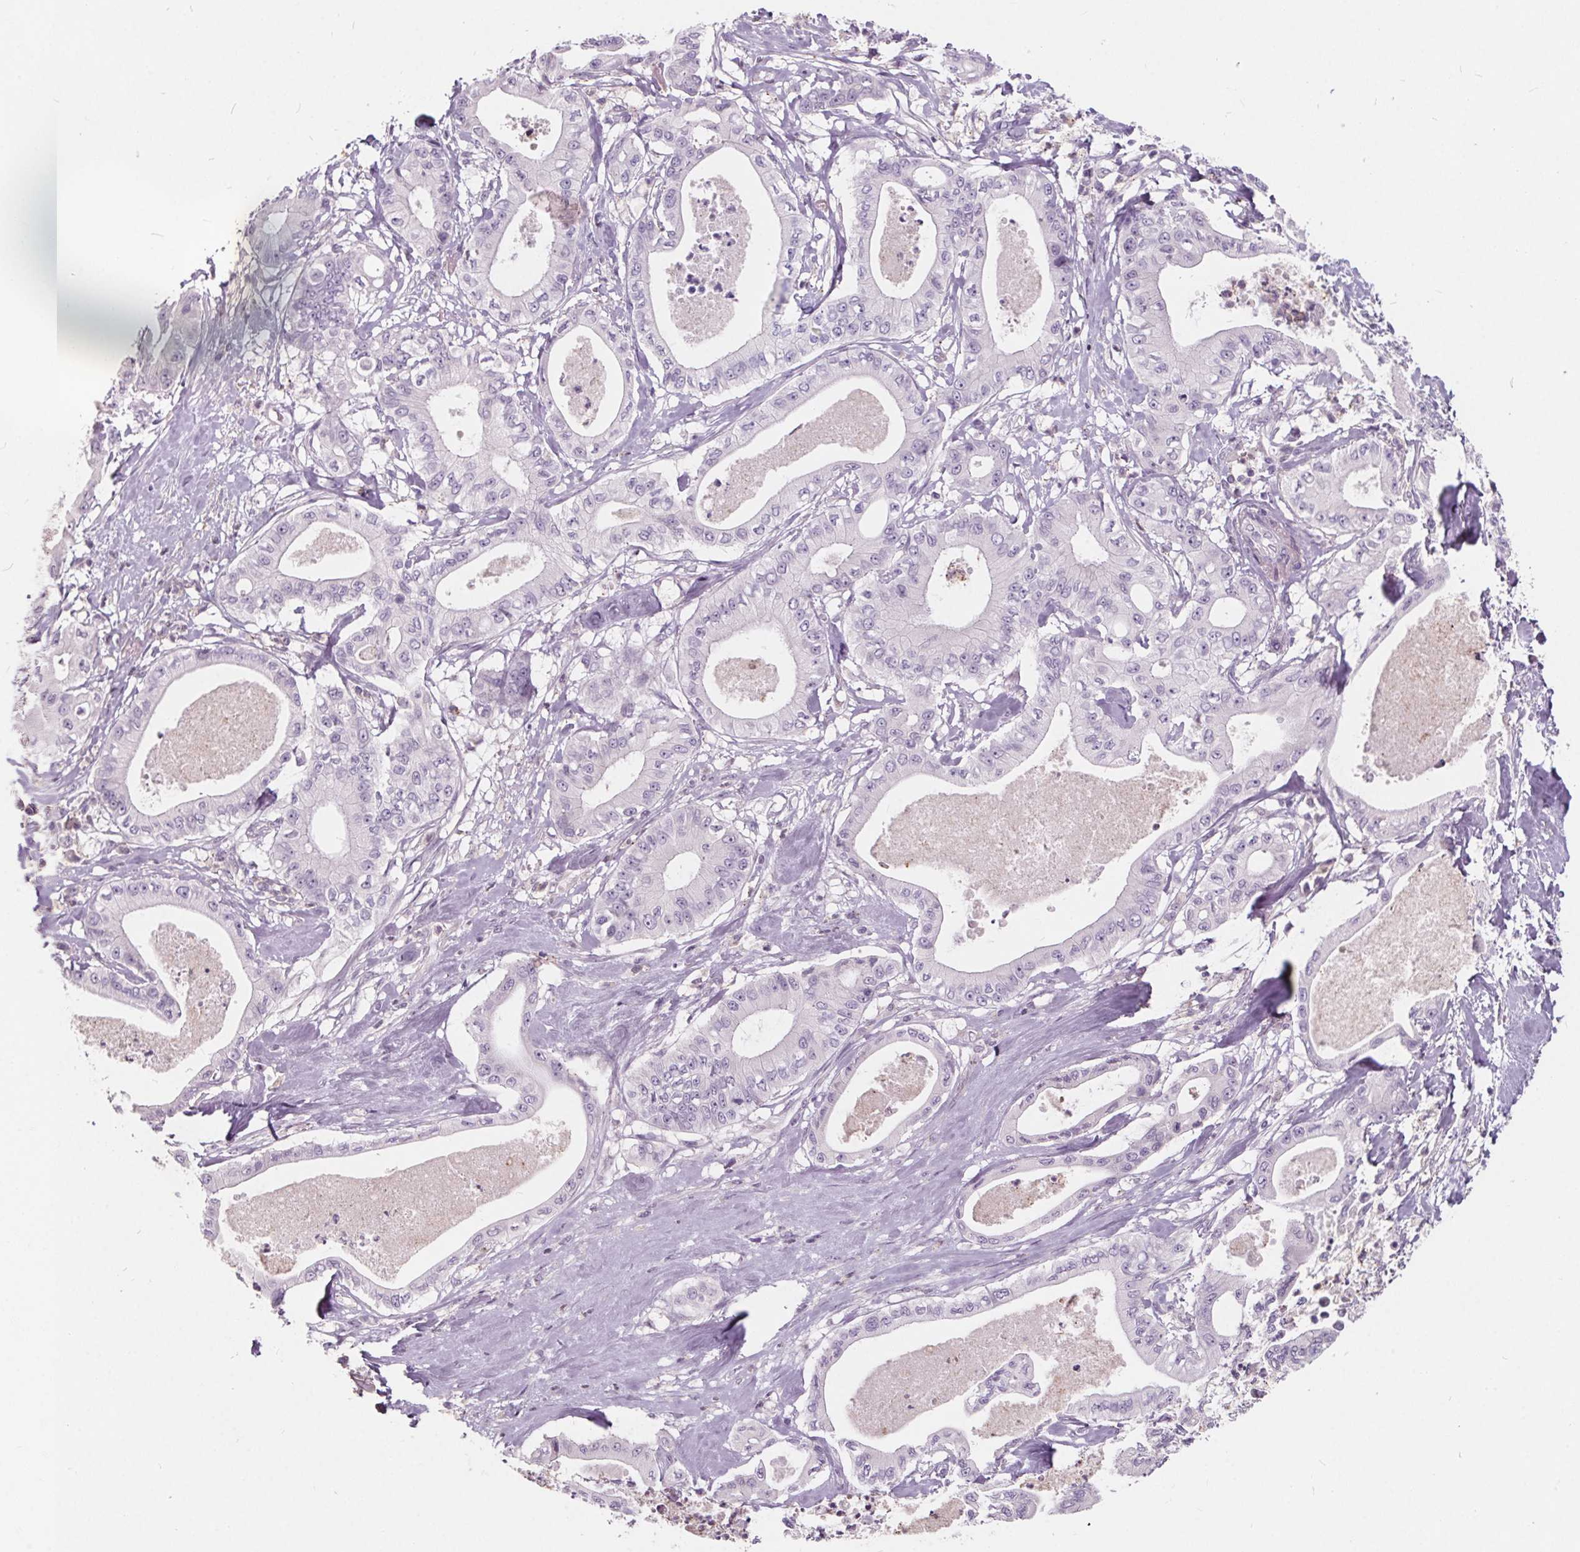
{"staining": {"intensity": "negative", "quantity": "none", "location": "none"}, "tissue": "pancreatic cancer", "cell_type": "Tumor cells", "image_type": "cancer", "snomed": [{"axis": "morphology", "description": "Adenocarcinoma, NOS"}, {"axis": "topography", "description": "Pancreas"}], "caption": "A micrograph of pancreatic cancer (adenocarcinoma) stained for a protein demonstrates no brown staining in tumor cells.", "gene": "HAAO", "patient": {"sex": "male", "age": 71}}